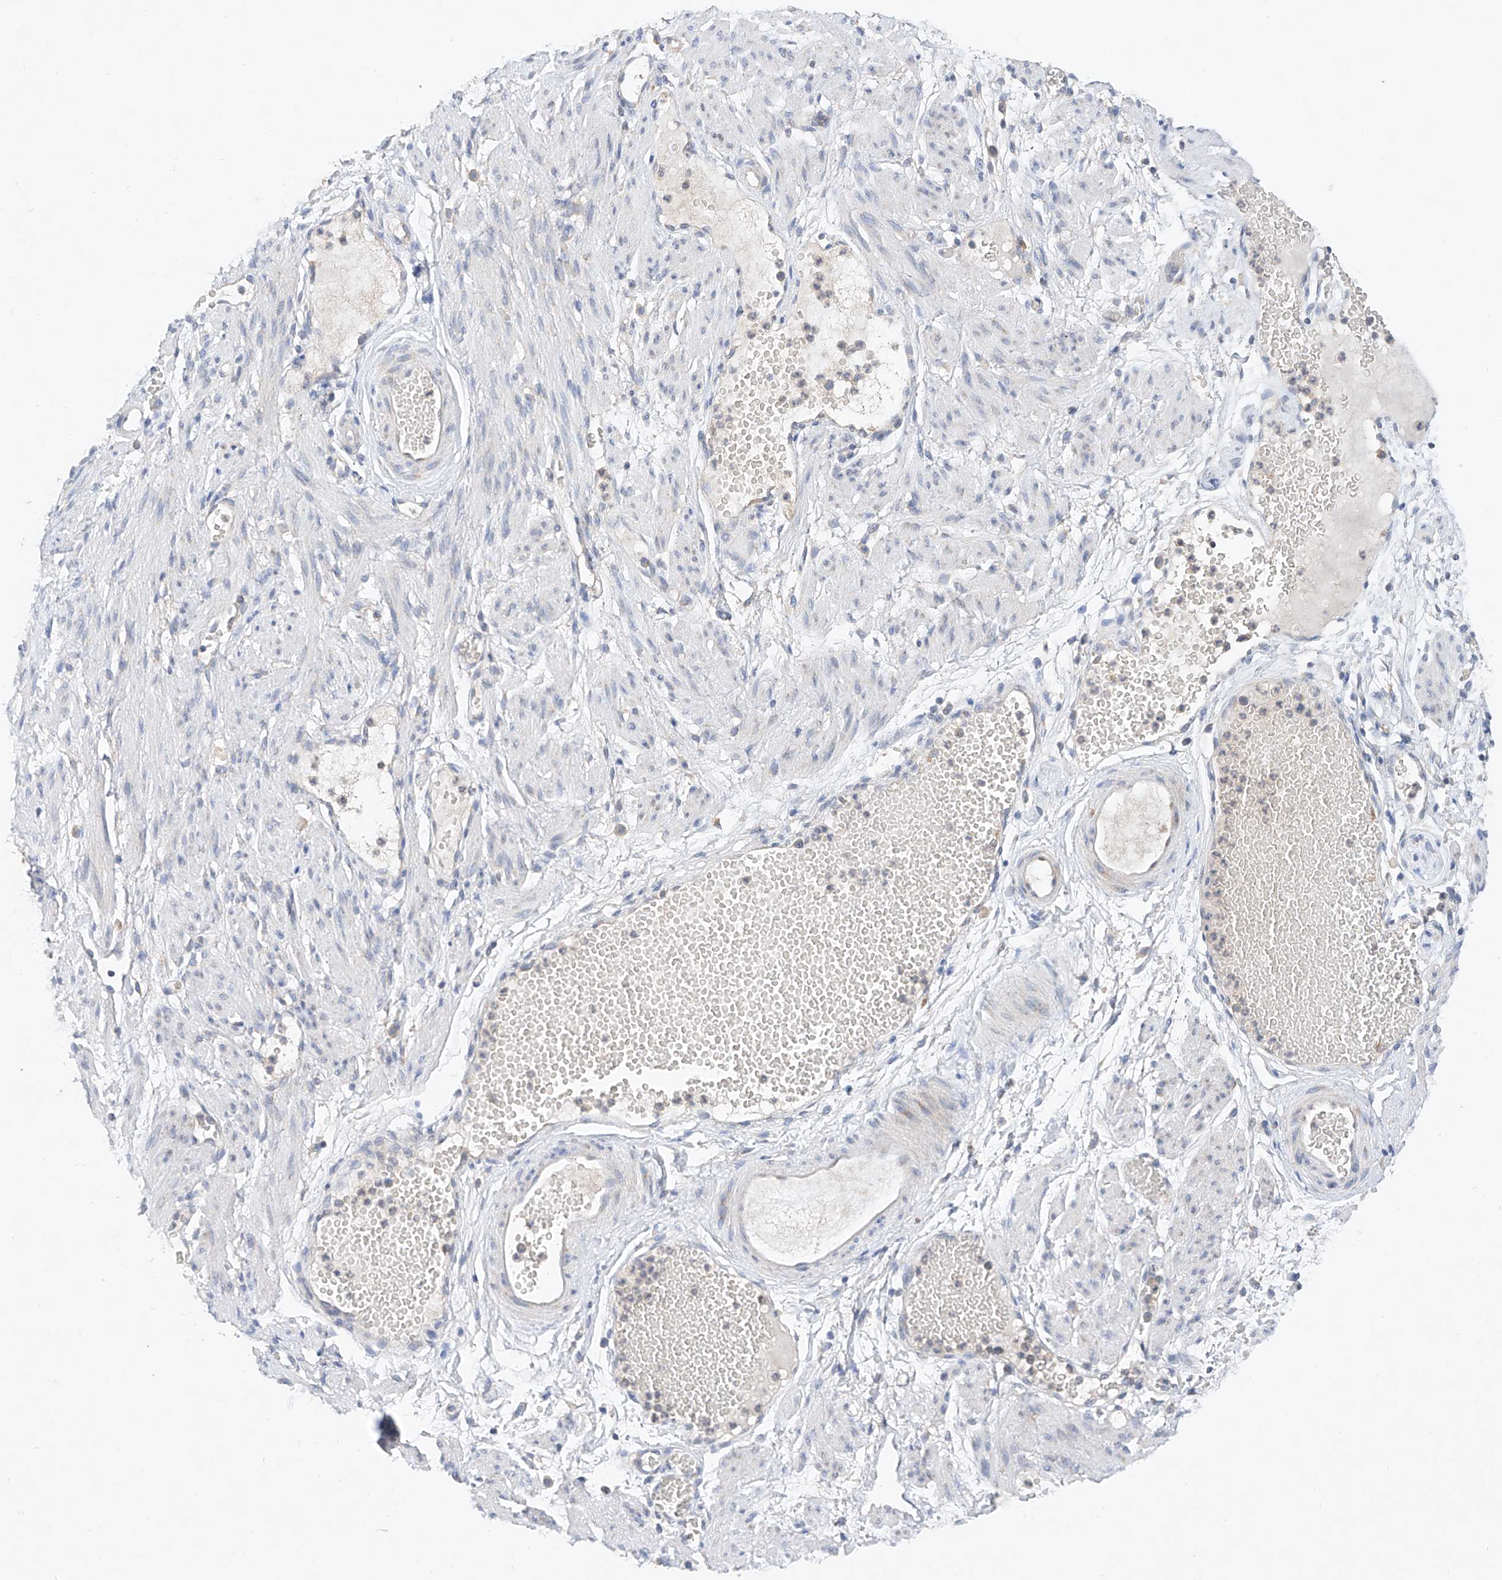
{"staining": {"intensity": "negative", "quantity": "none", "location": "none"}, "tissue": "adipose tissue", "cell_type": "Adipocytes", "image_type": "normal", "snomed": [{"axis": "morphology", "description": "Normal tissue, NOS"}, {"axis": "topography", "description": "Smooth muscle"}, {"axis": "topography", "description": "Peripheral nerve tissue"}], "caption": "Micrograph shows no protein staining in adipocytes of benign adipose tissue. The staining was performed using DAB (3,3'-diaminobenzidine) to visualize the protein expression in brown, while the nuclei were stained in blue with hematoxylin (Magnification: 20x).", "gene": "FASTK", "patient": {"sex": "female", "age": 39}}